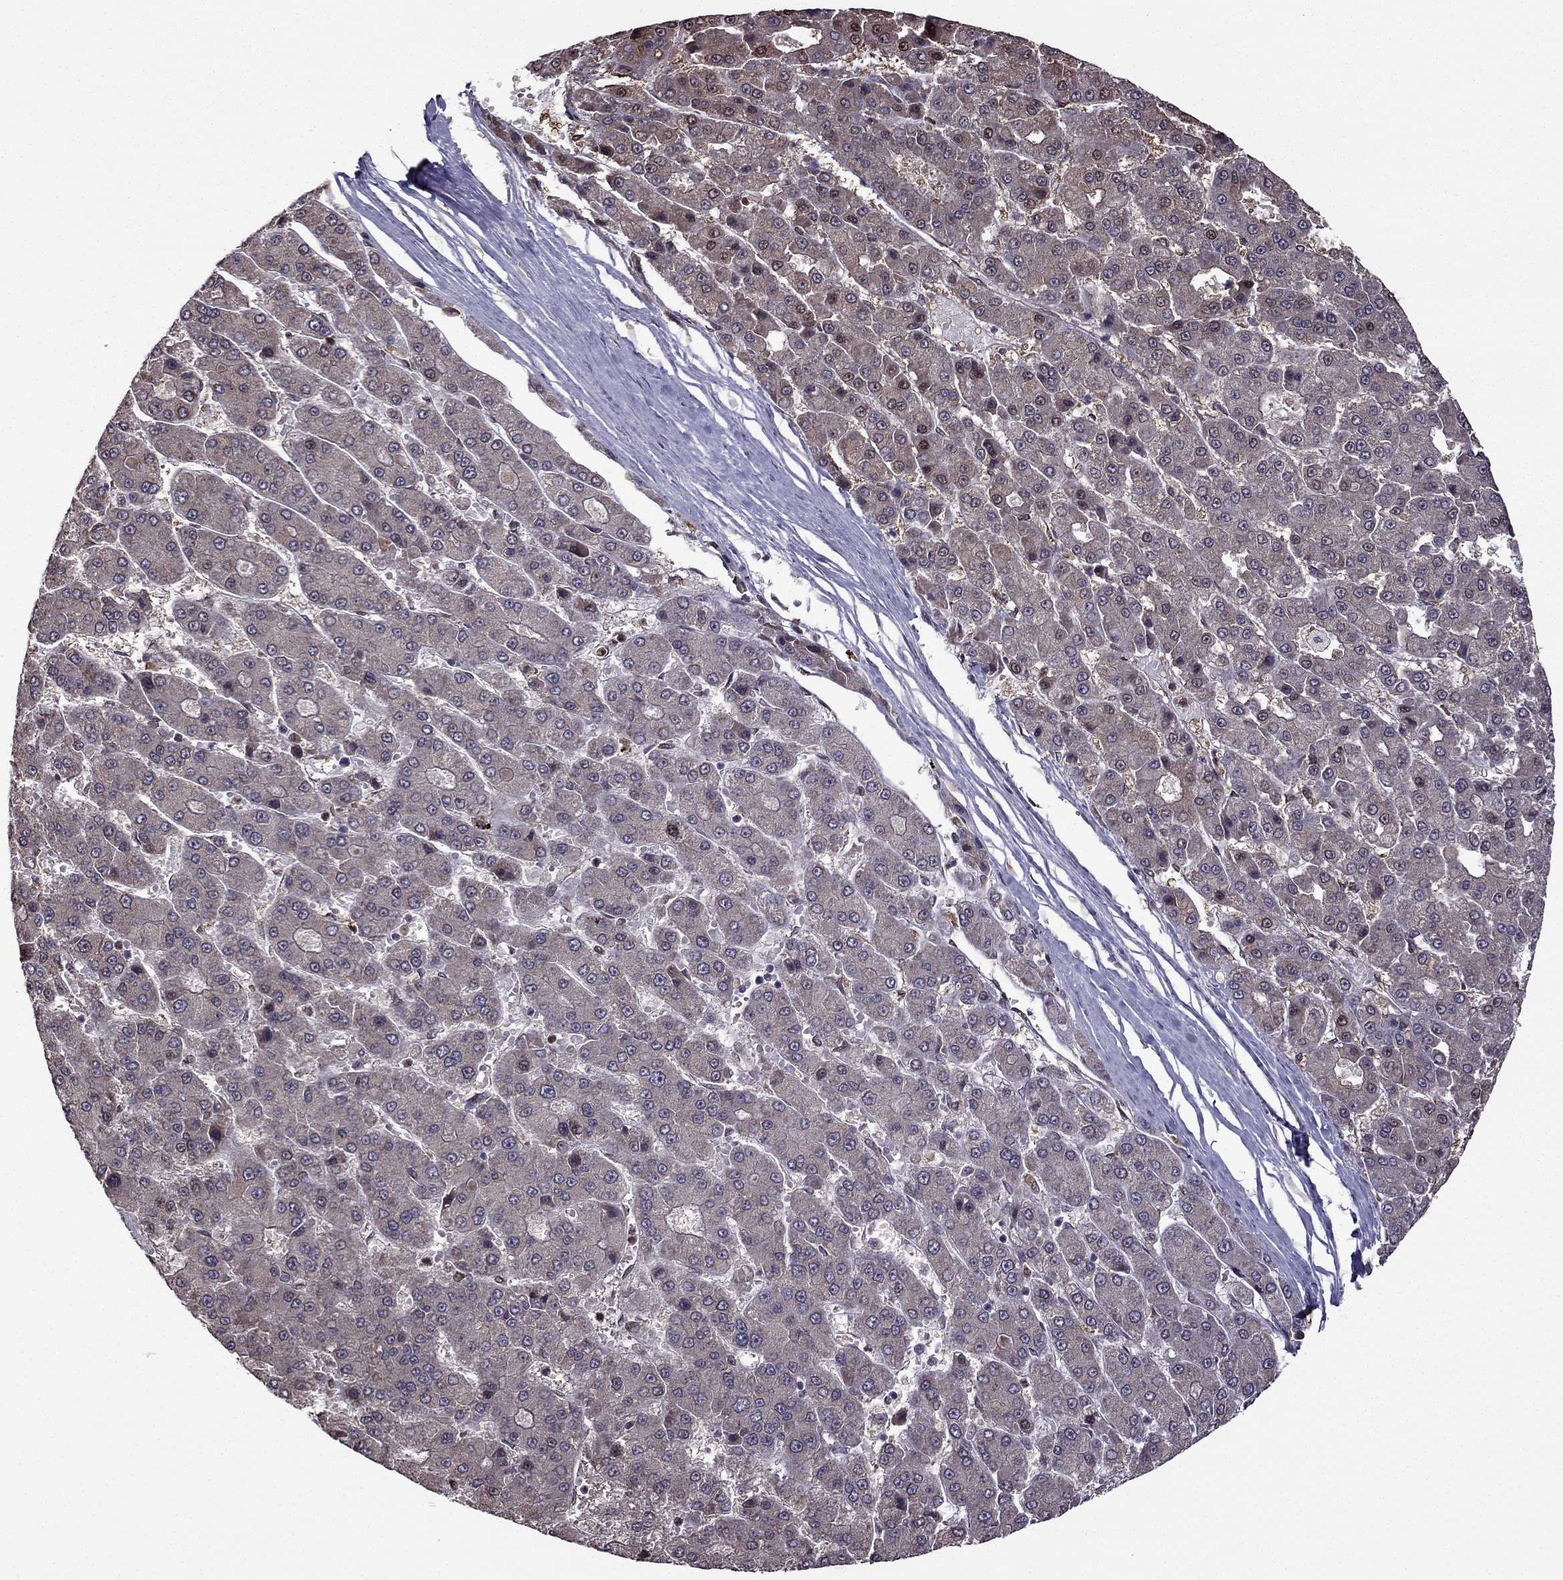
{"staining": {"intensity": "weak", "quantity": "<25%", "location": "cytoplasmic/membranous"}, "tissue": "liver cancer", "cell_type": "Tumor cells", "image_type": "cancer", "snomed": [{"axis": "morphology", "description": "Carcinoma, Hepatocellular, NOS"}, {"axis": "topography", "description": "Liver"}], "caption": "IHC photomicrograph of neoplastic tissue: hepatocellular carcinoma (liver) stained with DAB shows no significant protein positivity in tumor cells. Nuclei are stained in blue.", "gene": "IKBIP", "patient": {"sex": "male", "age": 70}}